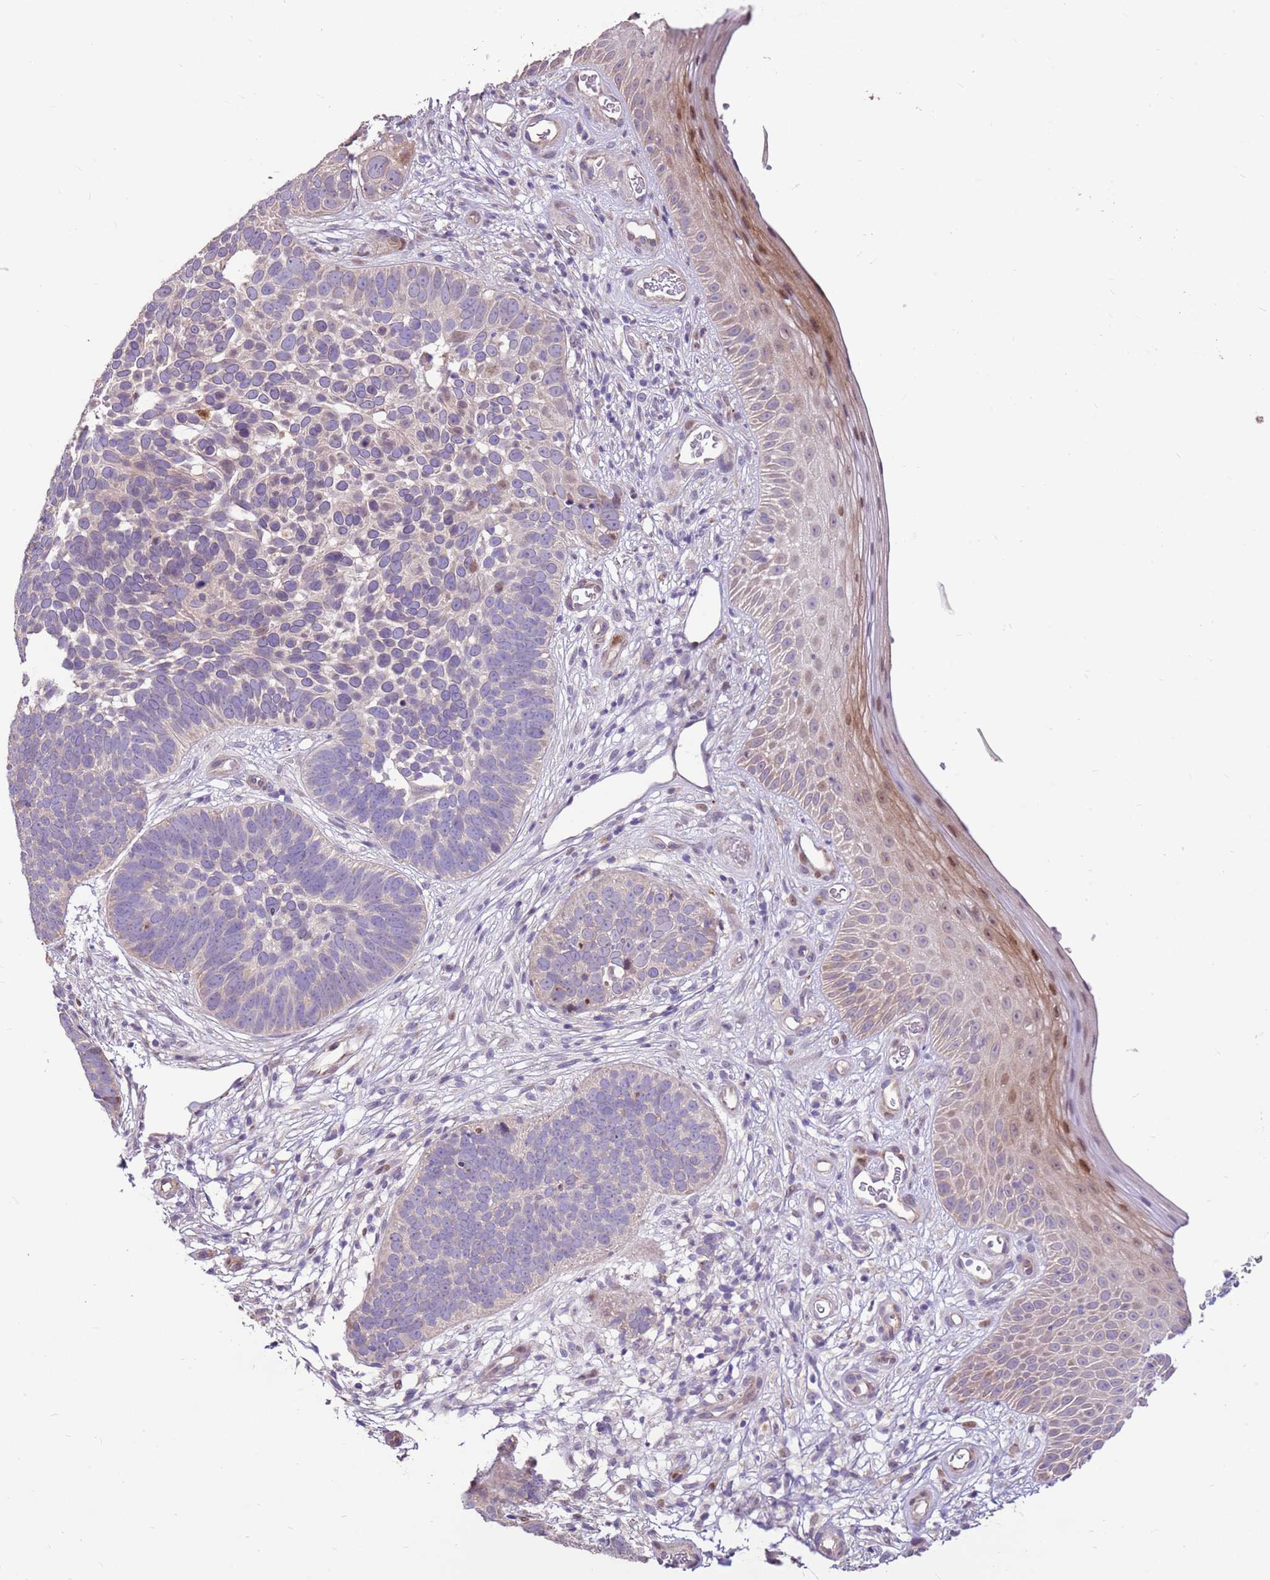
{"staining": {"intensity": "negative", "quantity": "none", "location": "none"}, "tissue": "skin cancer", "cell_type": "Tumor cells", "image_type": "cancer", "snomed": [{"axis": "morphology", "description": "Basal cell carcinoma"}, {"axis": "topography", "description": "Skin"}], "caption": "Skin cancer (basal cell carcinoma) was stained to show a protein in brown. There is no significant expression in tumor cells. (DAB (3,3'-diaminobenzidine) immunohistochemistry with hematoxylin counter stain).", "gene": "LGI4", "patient": {"sex": "male", "age": 89}}